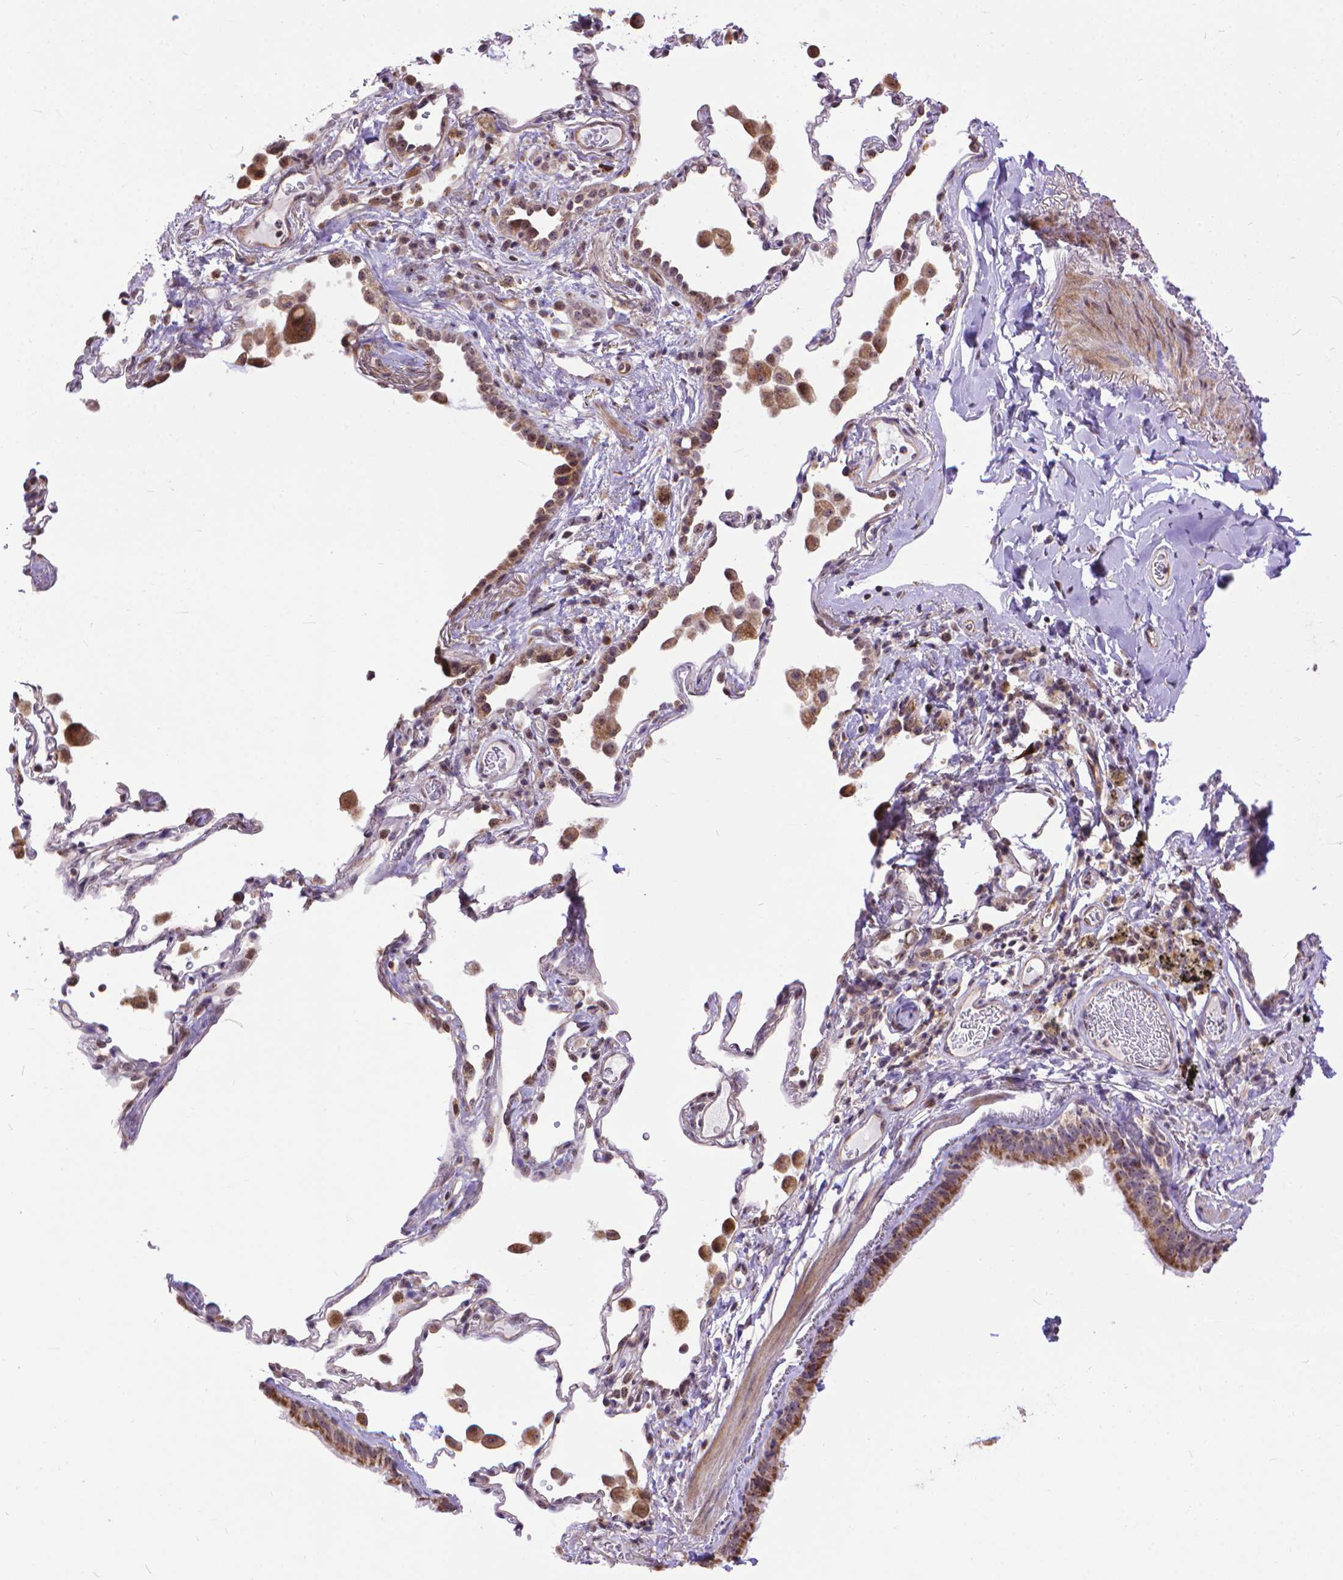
{"staining": {"intensity": "moderate", "quantity": "25%-75%", "location": "cytoplasmic/membranous,nuclear"}, "tissue": "bronchus", "cell_type": "Respiratory epithelial cells", "image_type": "normal", "snomed": [{"axis": "morphology", "description": "Normal tissue, NOS"}, {"axis": "topography", "description": "Bronchus"}, {"axis": "topography", "description": "Lung"}], "caption": "Immunohistochemistry (IHC) micrograph of normal bronchus: human bronchus stained using IHC displays medium levels of moderate protein expression localized specifically in the cytoplasmic/membranous,nuclear of respiratory epithelial cells, appearing as a cytoplasmic/membranous,nuclear brown color.", "gene": "TMEM135", "patient": {"sex": "male", "age": 54}}